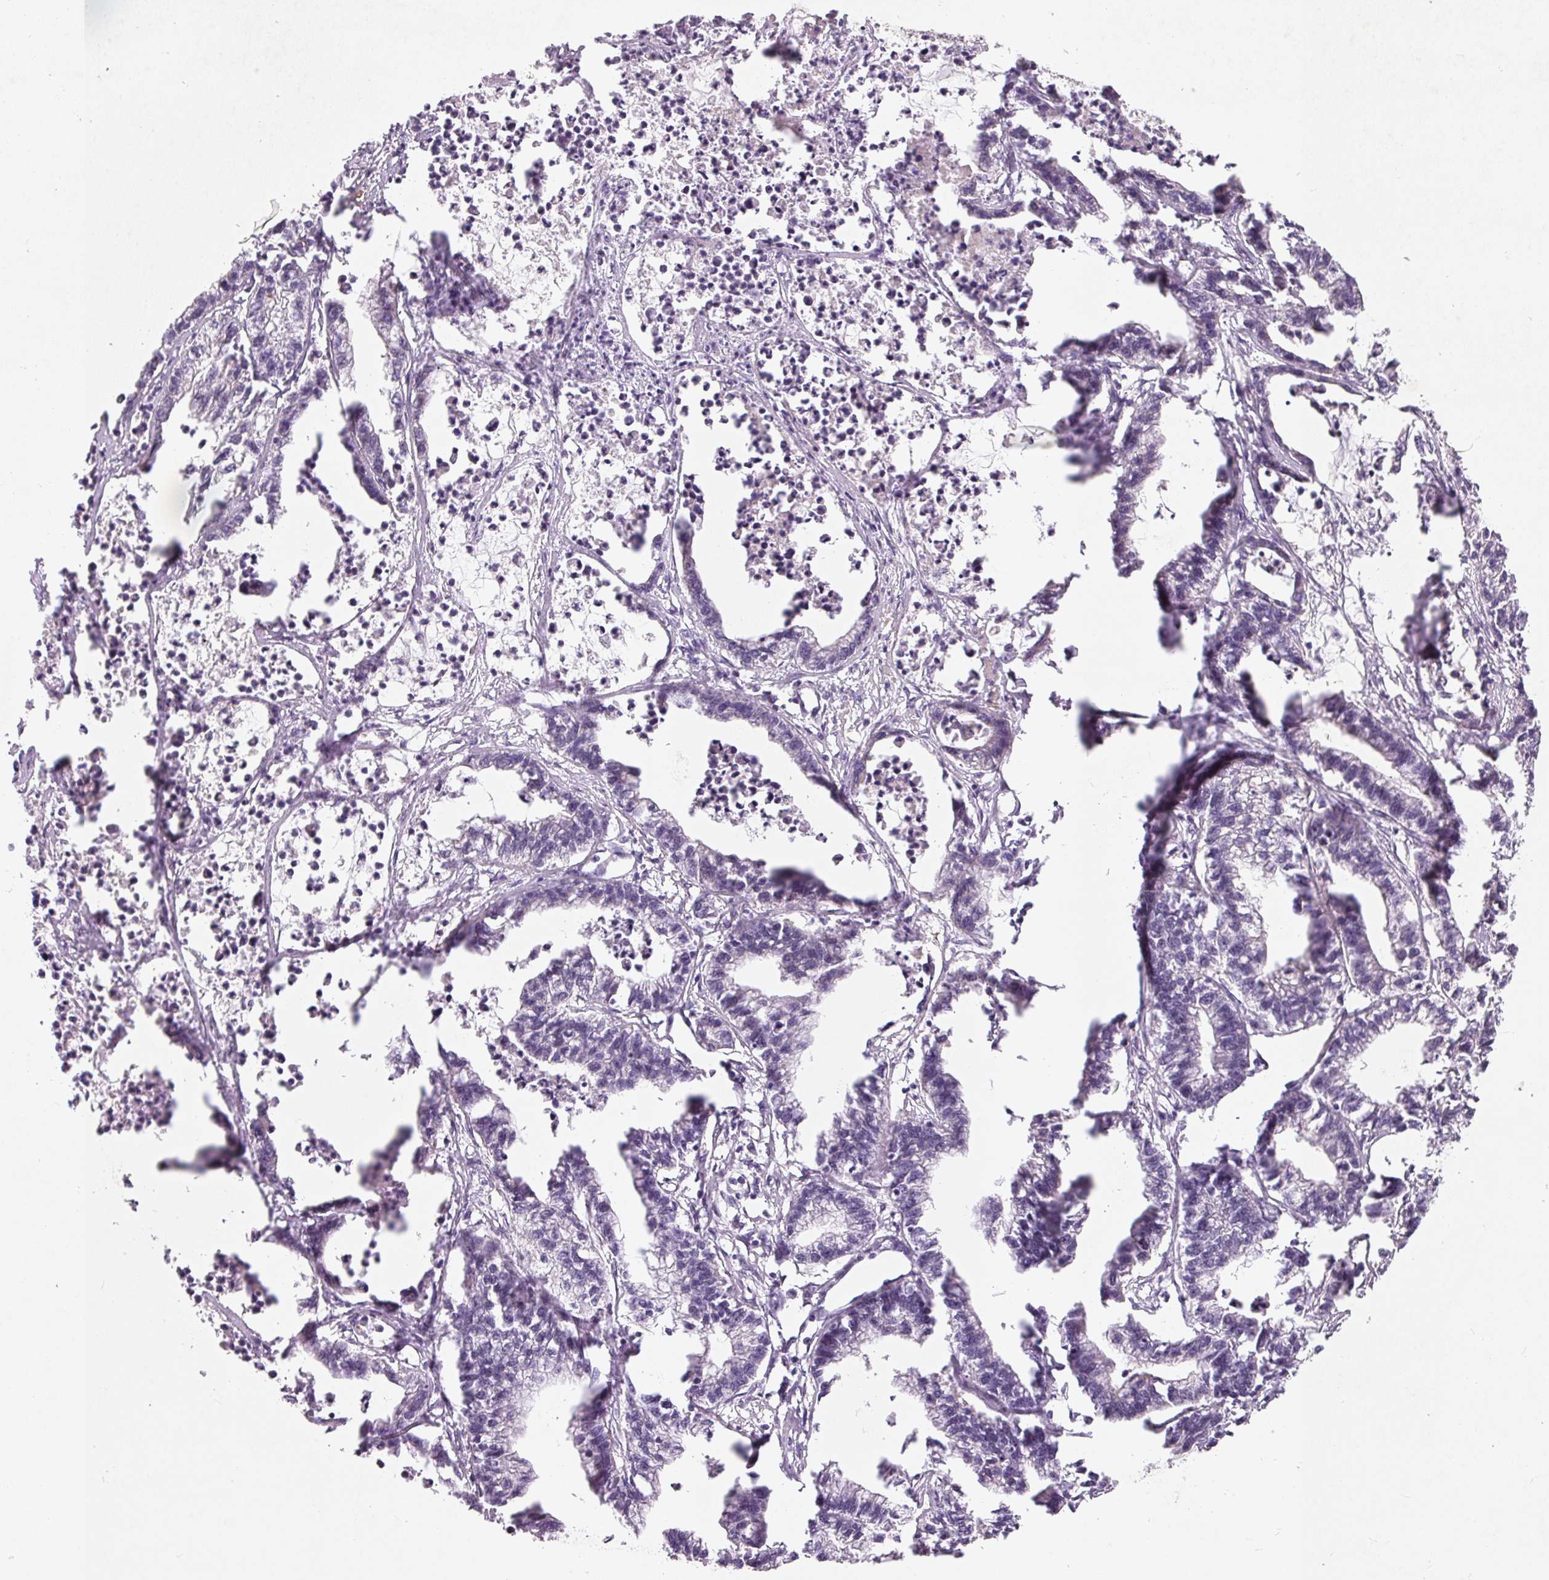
{"staining": {"intensity": "negative", "quantity": "none", "location": "none"}, "tissue": "stomach cancer", "cell_type": "Tumor cells", "image_type": "cancer", "snomed": [{"axis": "morphology", "description": "Adenocarcinoma, NOS"}, {"axis": "topography", "description": "Stomach"}], "caption": "This is a histopathology image of immunohistochemistry (IHC) staining of adenocarcinoma (stomach), which shows no positivity in tumor cells.", "gene": "KCNK15", "patient": {"sex": "male", "age": 83}}